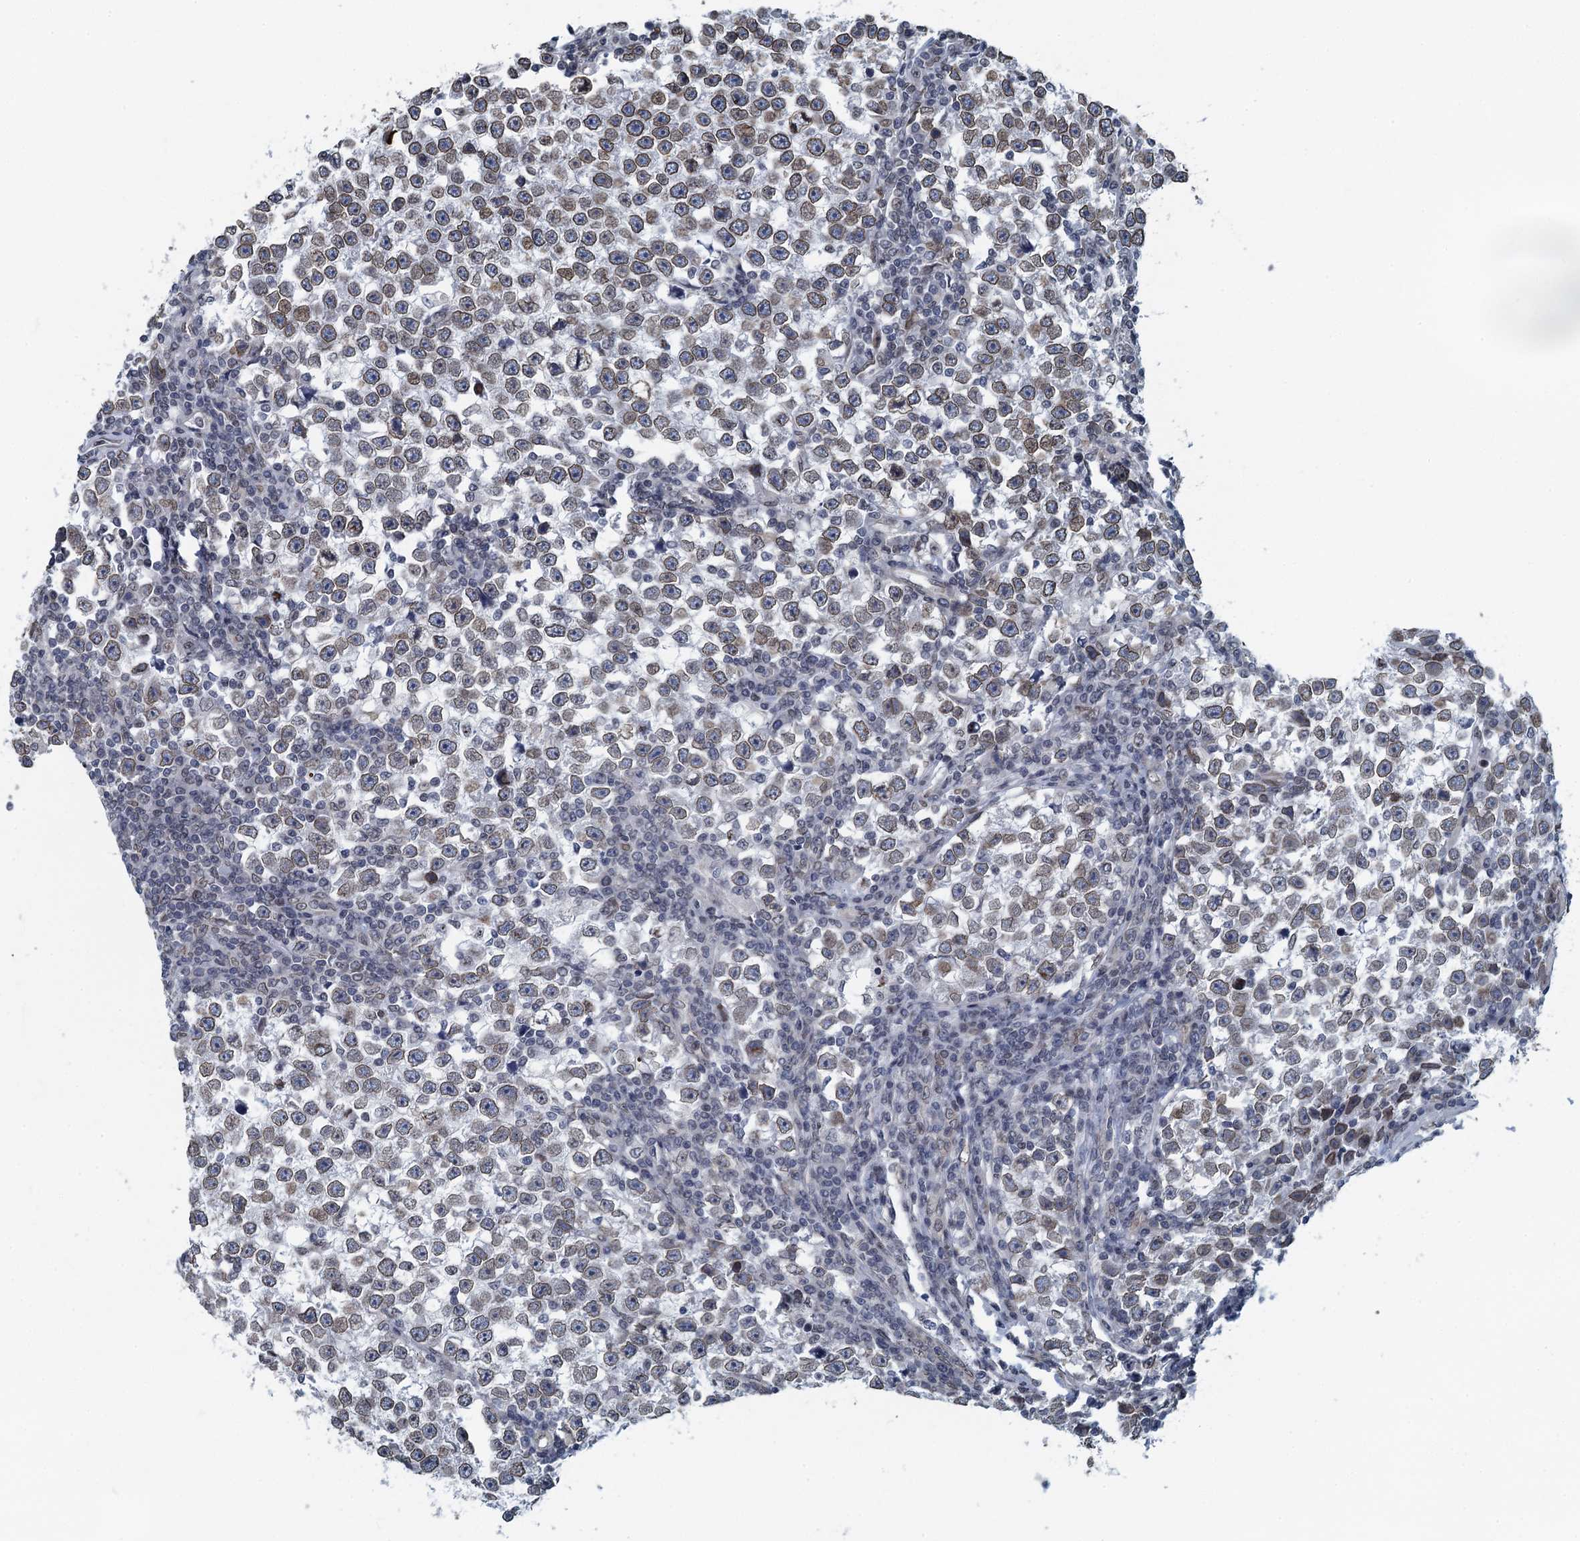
{"staining": {"intensity": "weak", "quantity": ">75%", "location": "cytoplasmic/membranous,nuclear"}, "tissue": "testis cancer", "cell_type": "Tumor cells", "image_type": "cancer", "snomed": [{"axis": "morphology", "description": "Normal tissue, NOS"}, {"axis": "morphology", "description": "Seminoma, NOS"}, {"axis": "topography", "description": "Testis"}], "caption": "The image demonstrates a brown stain indicating the presence of a protein in the cytoplasmic/membranous and nuclear of tumor cells in seminoma (testis). Nuclei are stained in blue.", "gene": "CCDC34", "patient": {"sex": "male", "age": 43}}